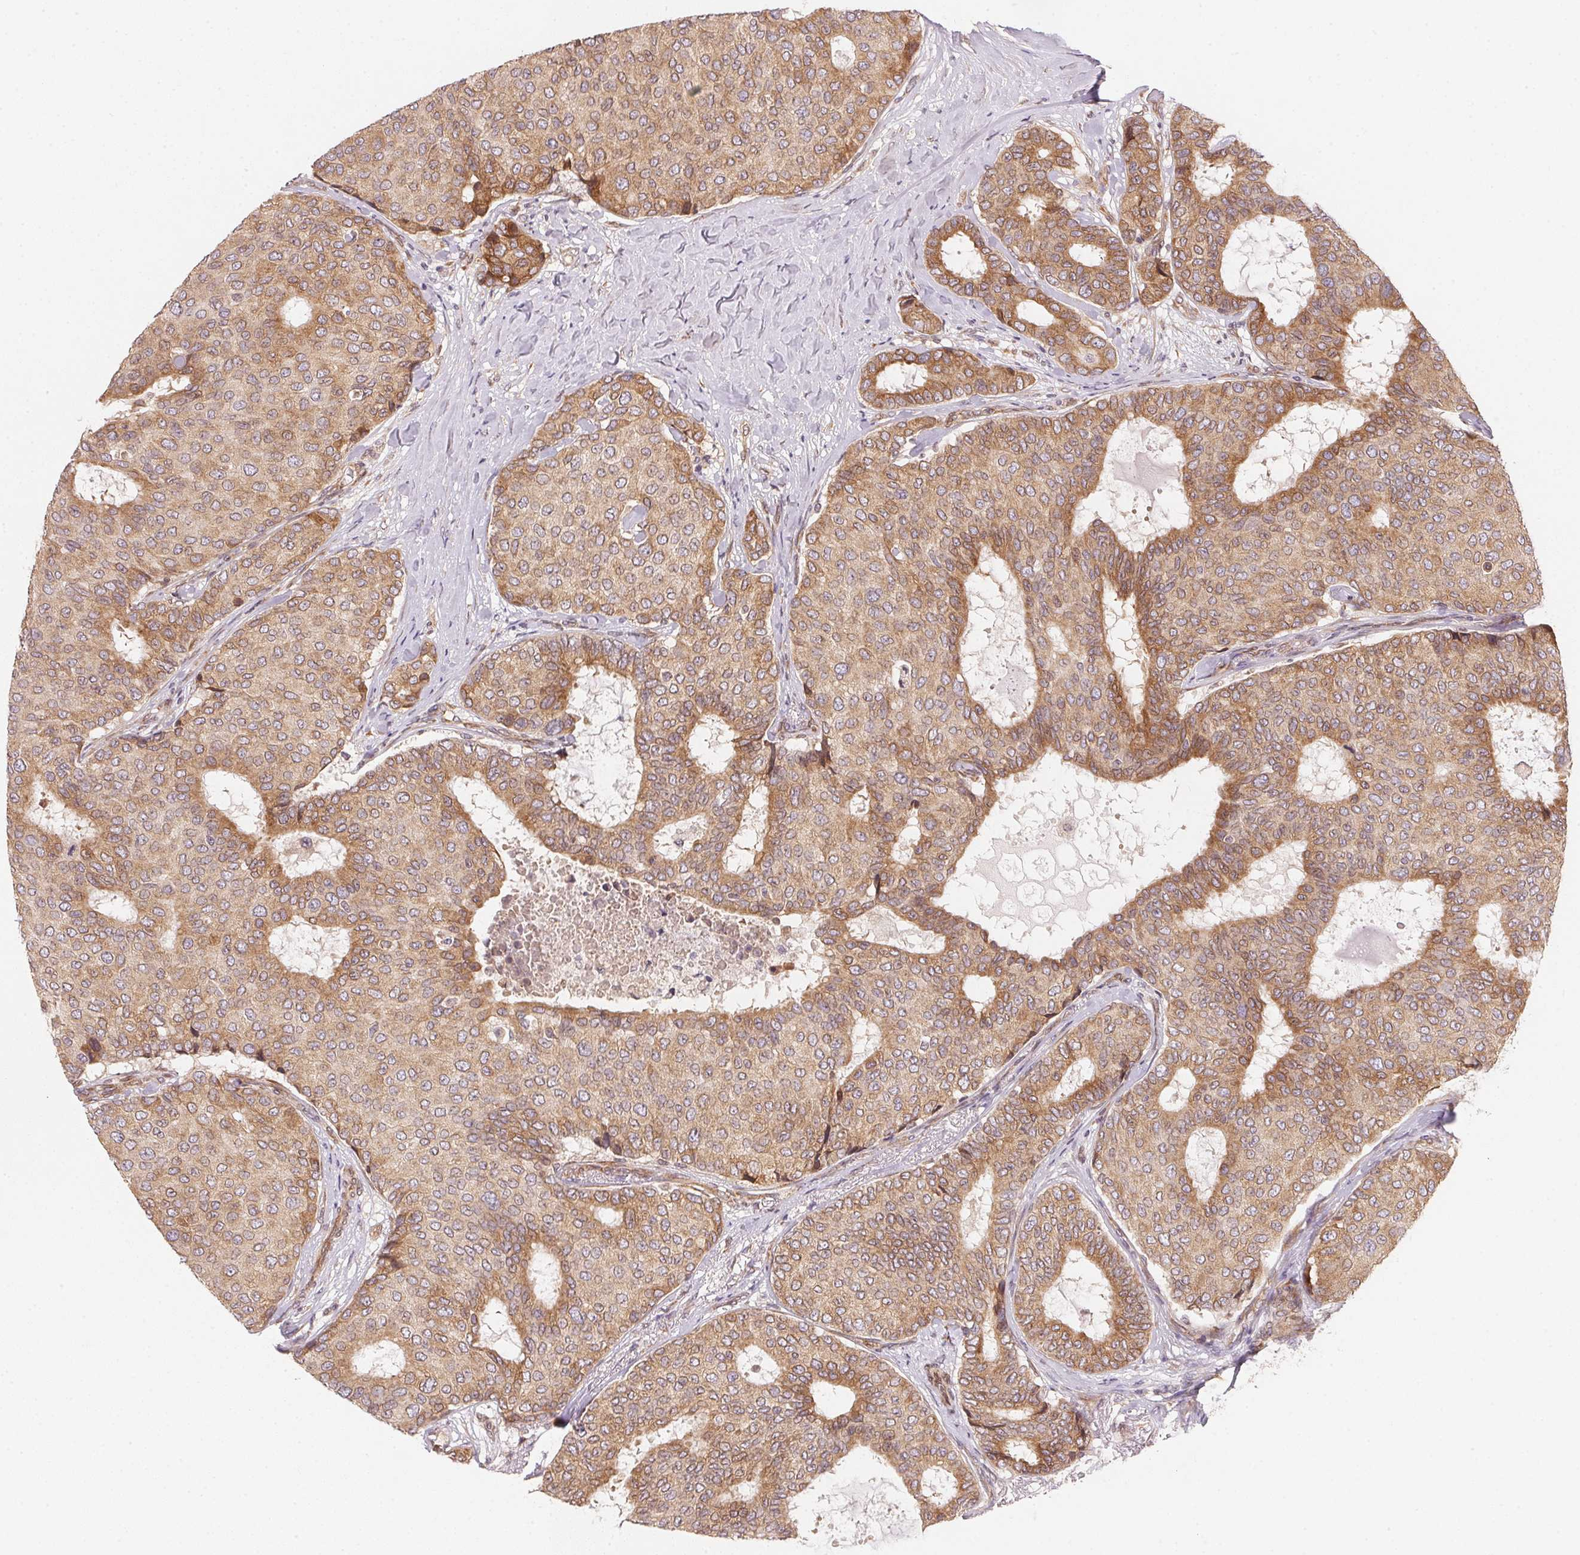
{"staining": {"intensity": "moderate", "quantity": ">75%", "location": "cytoplasmic/membranous"}, "tissue": "breast cancer", "cell_type": "Tumor cells", "image_type": "cancer", "snomed": [{"axis": "morphology", "description": "Duct carcinoma"}, {"axis": "topography", "description": "Breast"}], "caption": "About >75% of tumor cells in intraductal carcinoma (breast) reveal moderate cytoplasmic/membranous protein positivity as visualized by brown immunohistochemical staining.", "gene": "EI24", "patient": {"sex": "female", "age": 75}}